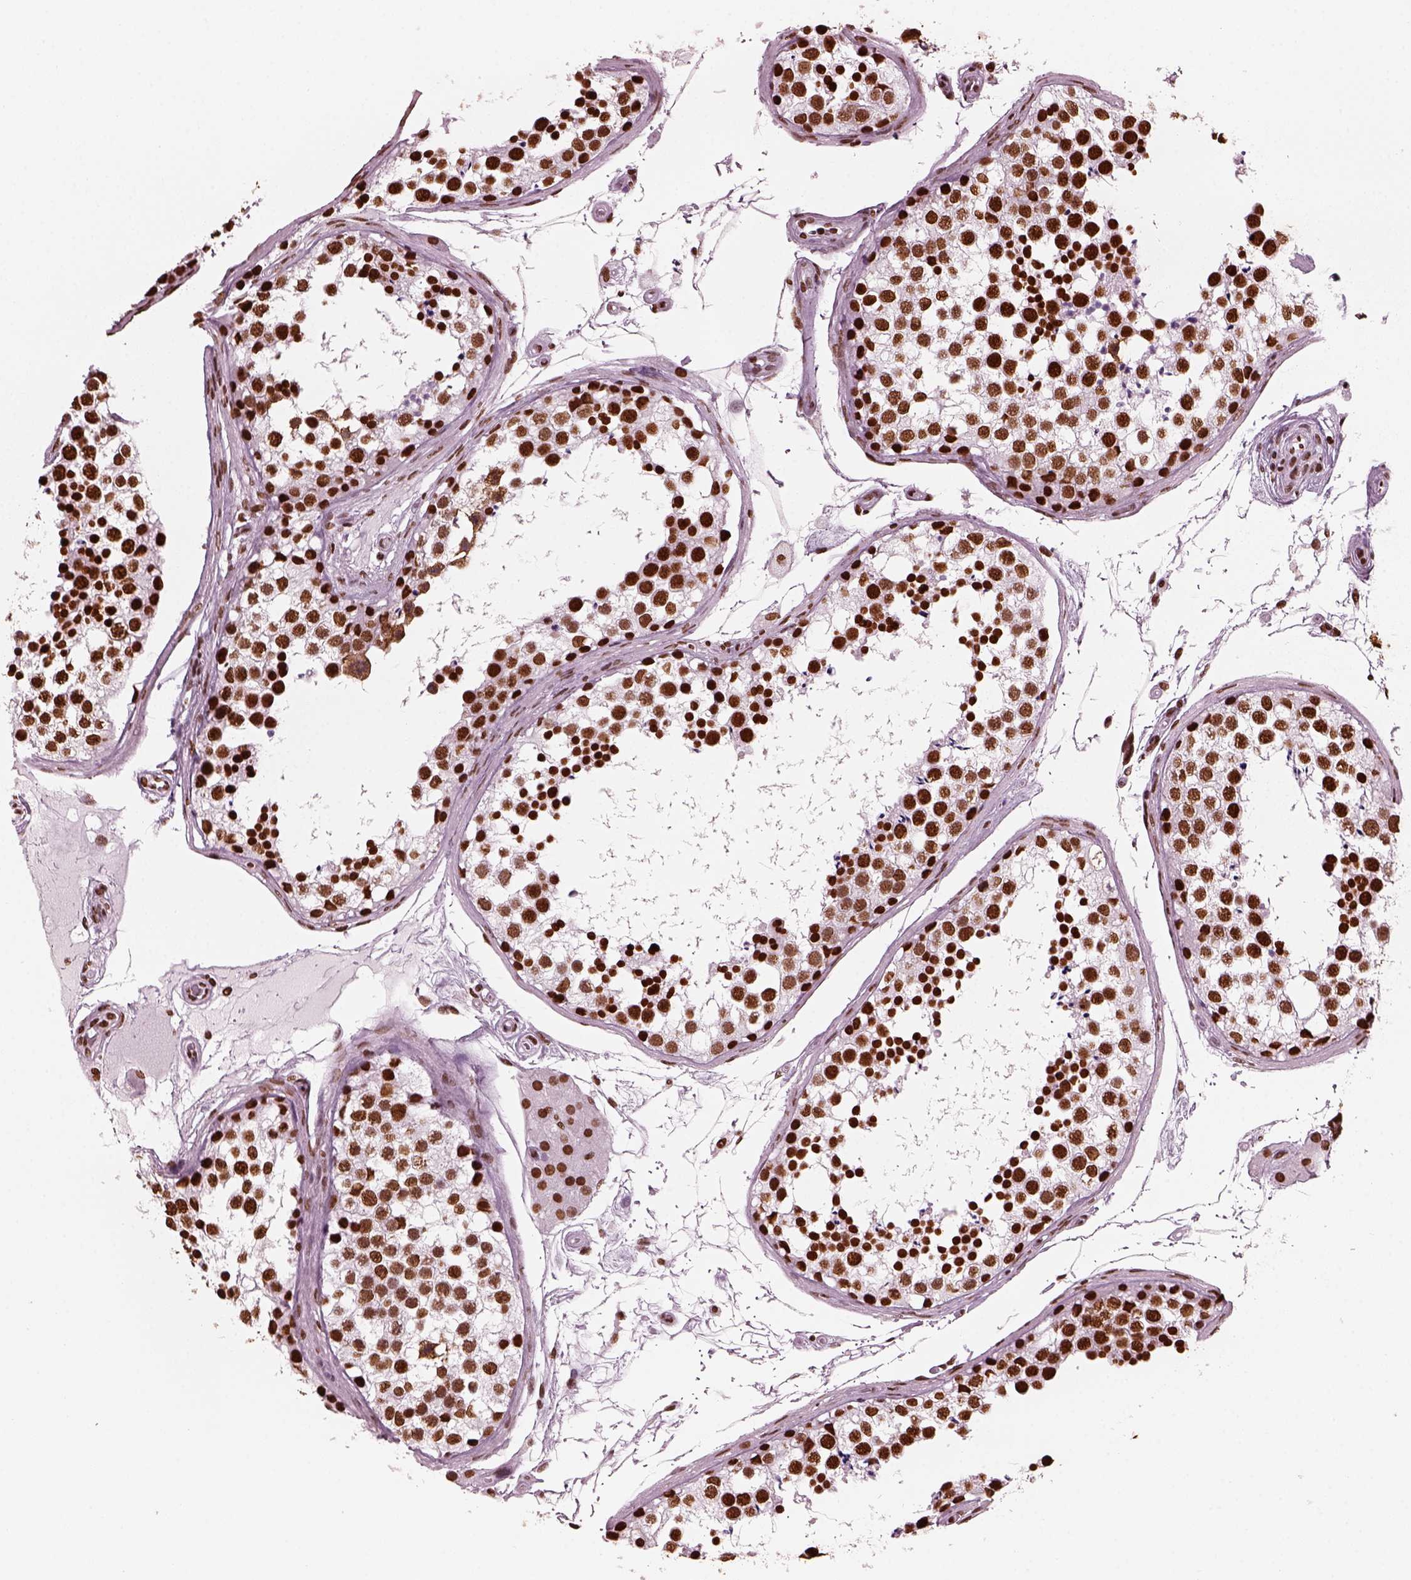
{"staining": {"intensity": "strong", "quantity": ">75%", "location": "nuclear"}, "tissue": "testis", "cell_type": "Cells in seminiferous ducts", "image_type": "normal", "snomed": [{"axis": "morphology", "description": "Normal tissue, NOS"}, {"axis": "morphology", "description": "Seminoma, NOS"}, {"axis": "topography", "description": "Testis"}], "caption": "The image displays staining of unremarkable testis, revealing strong nuclear protein expression (brown color) within cells in seminiferous ducts. The protein of interest is shown in brown color, while the nuclei are stained blue.", "gene": "CBFA2T3", "patient": {"sex": "male", "age": 65}}